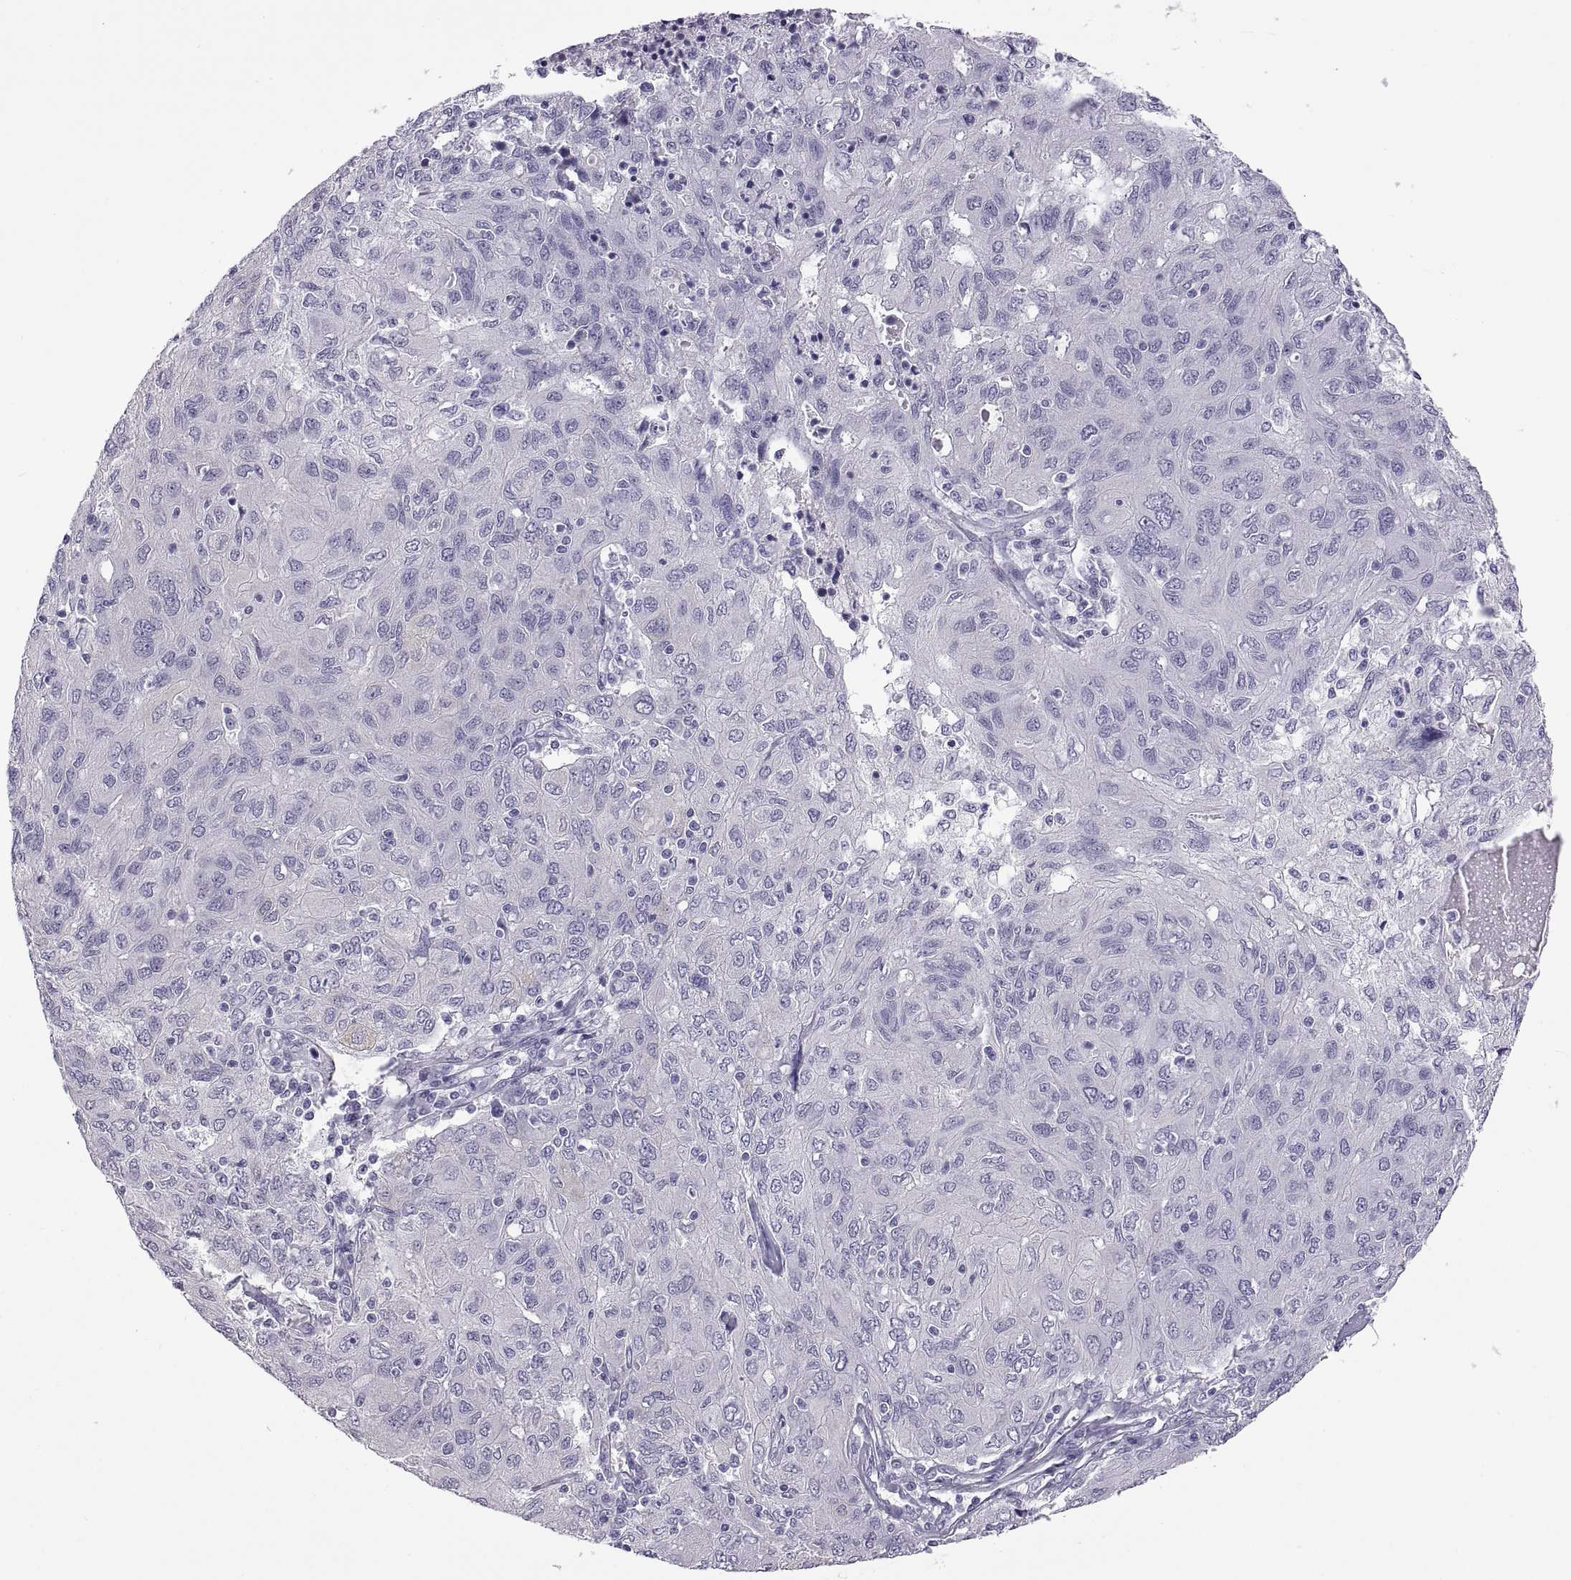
{"staining": {"intensity": "negative", "quantity": "none", "location": "none"}, "tissue": "ovarian cancer", "cell_type": "Tumor cells", "image_type": "cancer", "snomed": [{"axis": "morphology", "description": "Carcinoma, endometroid"}, {"axis": "topography", "description": "Ovary"}], "caption": "The photomicrograph exhibits no significant staining in tumor cells of ovarian cancer (endometroid carcinoma).", "gene": "RDM1", "patient": {"sex": "female", "age": 50}}